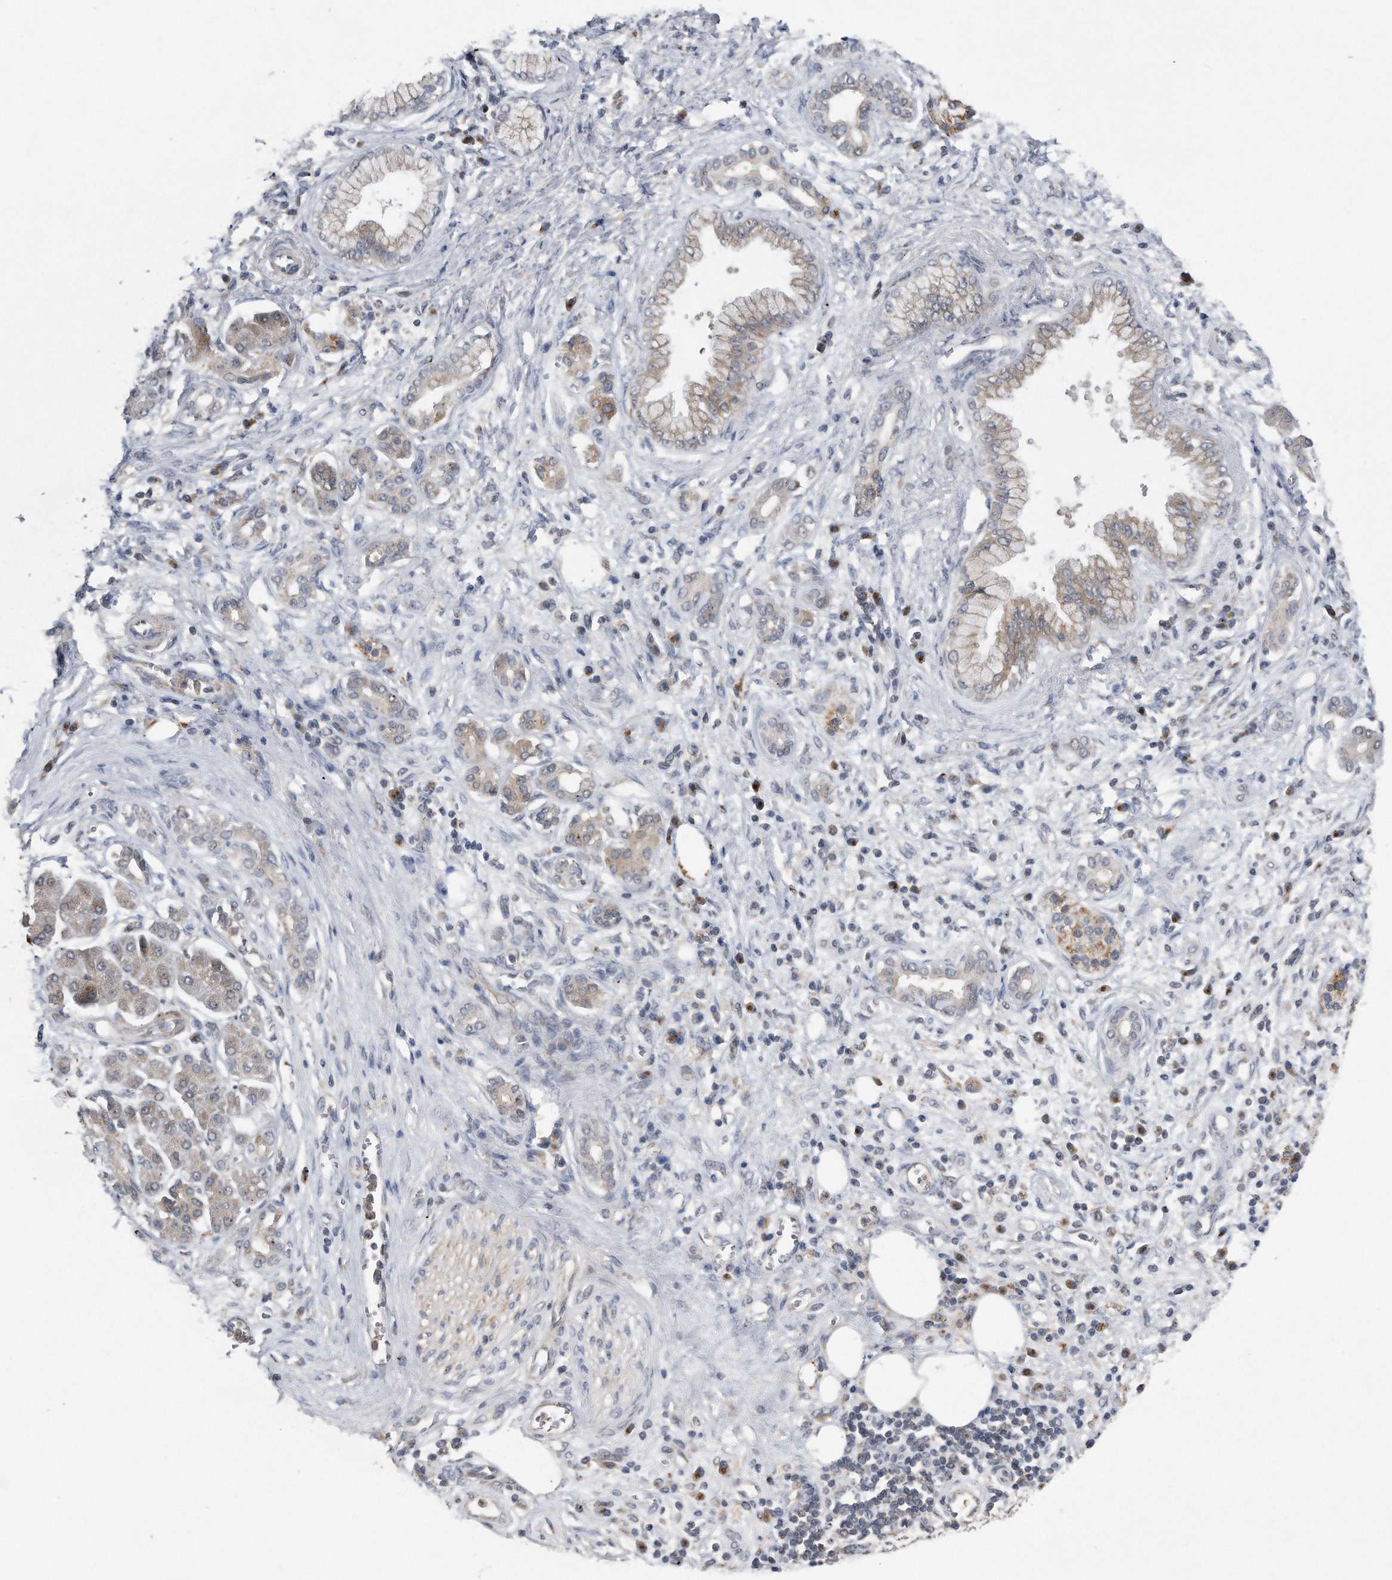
{"staining": {"intensity": "weak", "quantity": ">75%", "location": "cytoplasmic/membranous"}, "tissue": "pancreatic cancer", "cell_type": "Tumor cells", "image_type": "cancer", "snomed": [{"axis": "morphology", "description": "Adenocarcinoma, NOS"}, {"axis": "topography", "description": "Pancreas"}], "caption": "An IHC histopathology image of tumor tissue is shown. Protein staining in brown labels weak cytoplasmic/membranous positivity in pancreatic adenocarcinoma within tumor cells.", "gene": "LYRM4", "patient": {"sex": "male", "age": 78}}